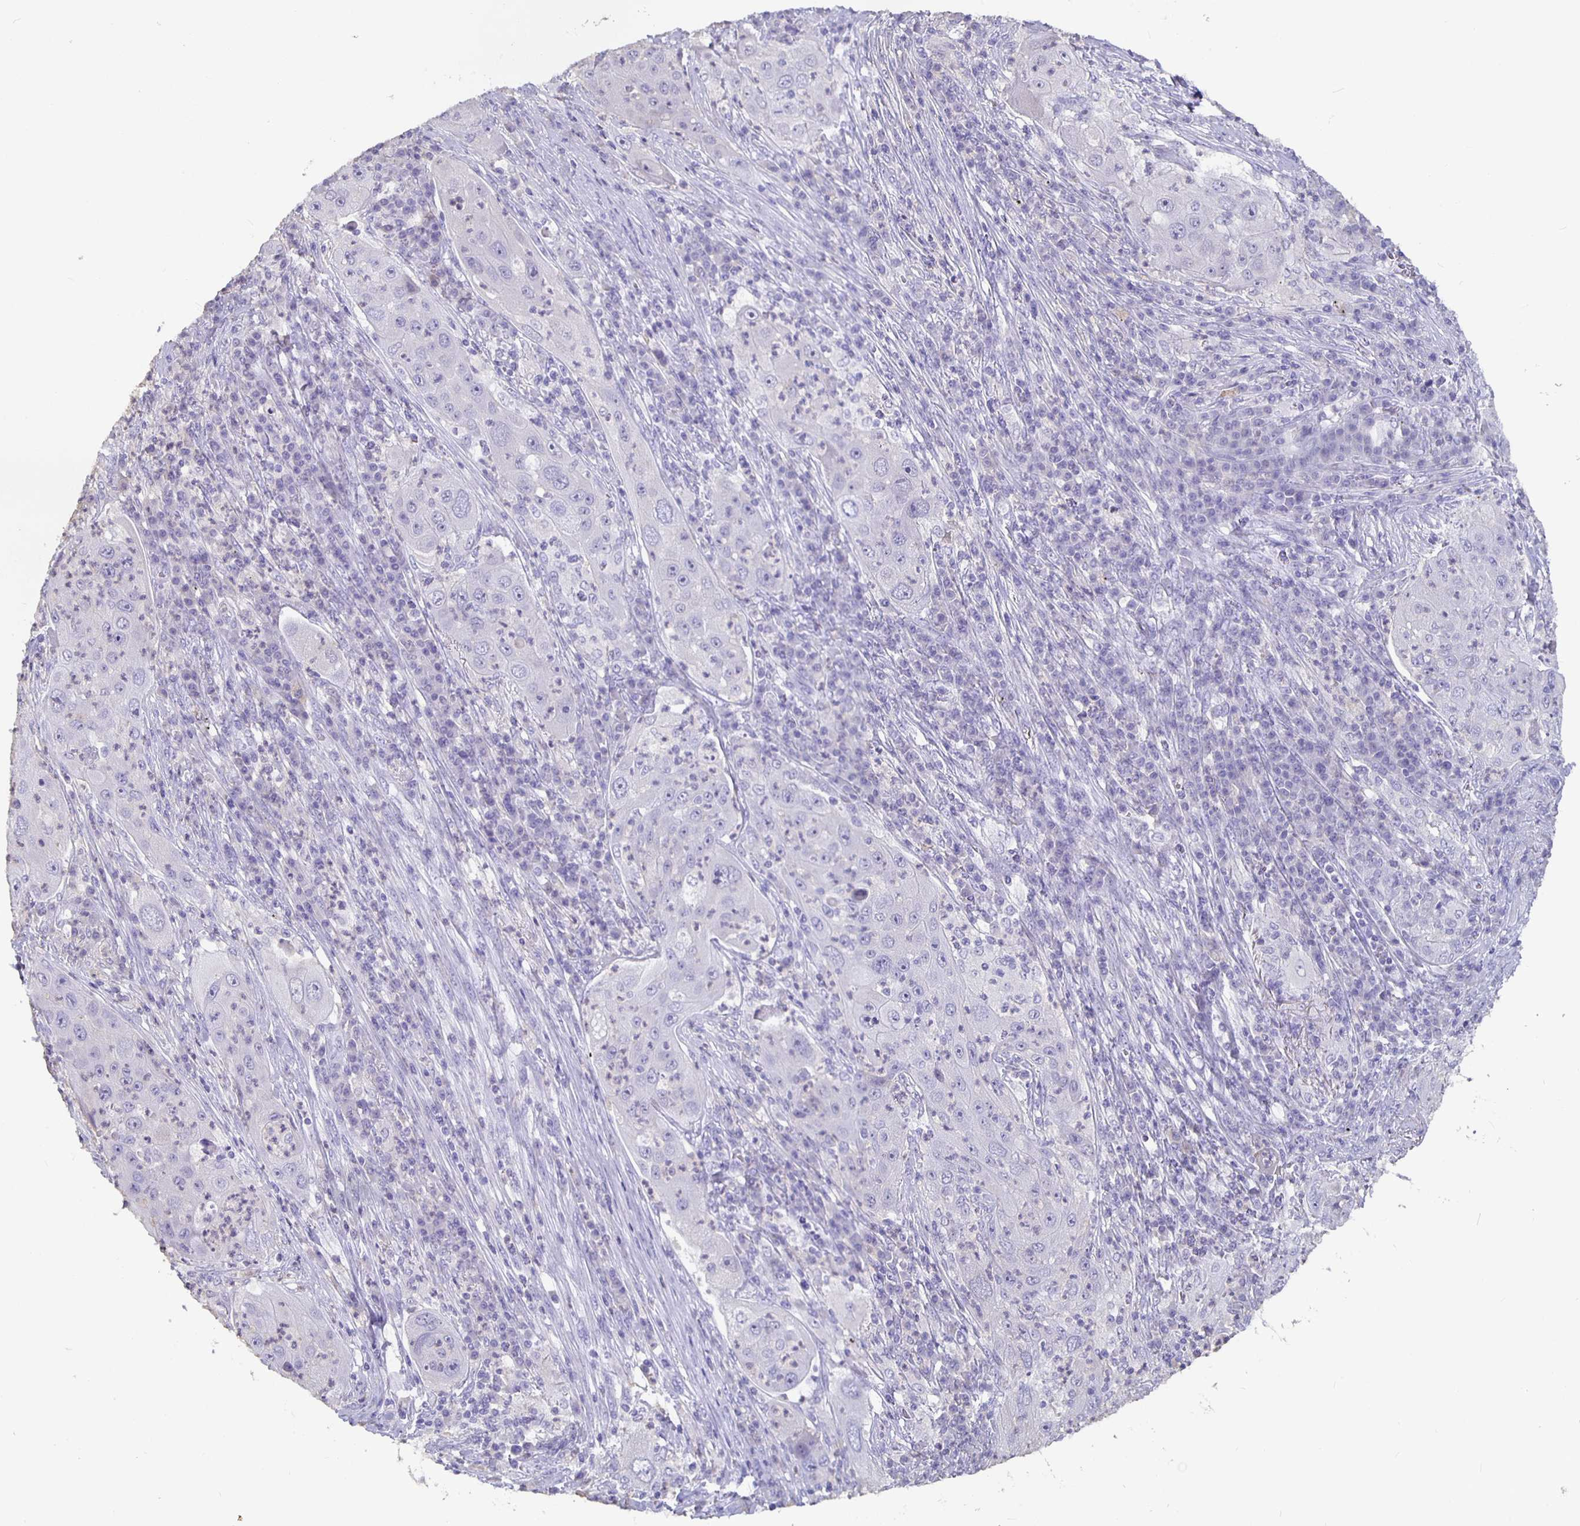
{"staining": {"intensity": "negative", "quantity": "none", "location": "none"}, "tissue": "lung cancer", "cell_type": "Tumor cells", "image_type": "cancer", "snomed": [{"axis": "morphology", "description": "Squamous cell carcinoma, NOS"}, {"axis": "topography", "description": "Lung"}], "caption": "Immunohistochemical staining of human lung cancer (squamous cell carcinoma) demonstrates no significant expression in tumor cells.", "gene": "GPX4", "patient": {"sex": "female", "age": 59}}